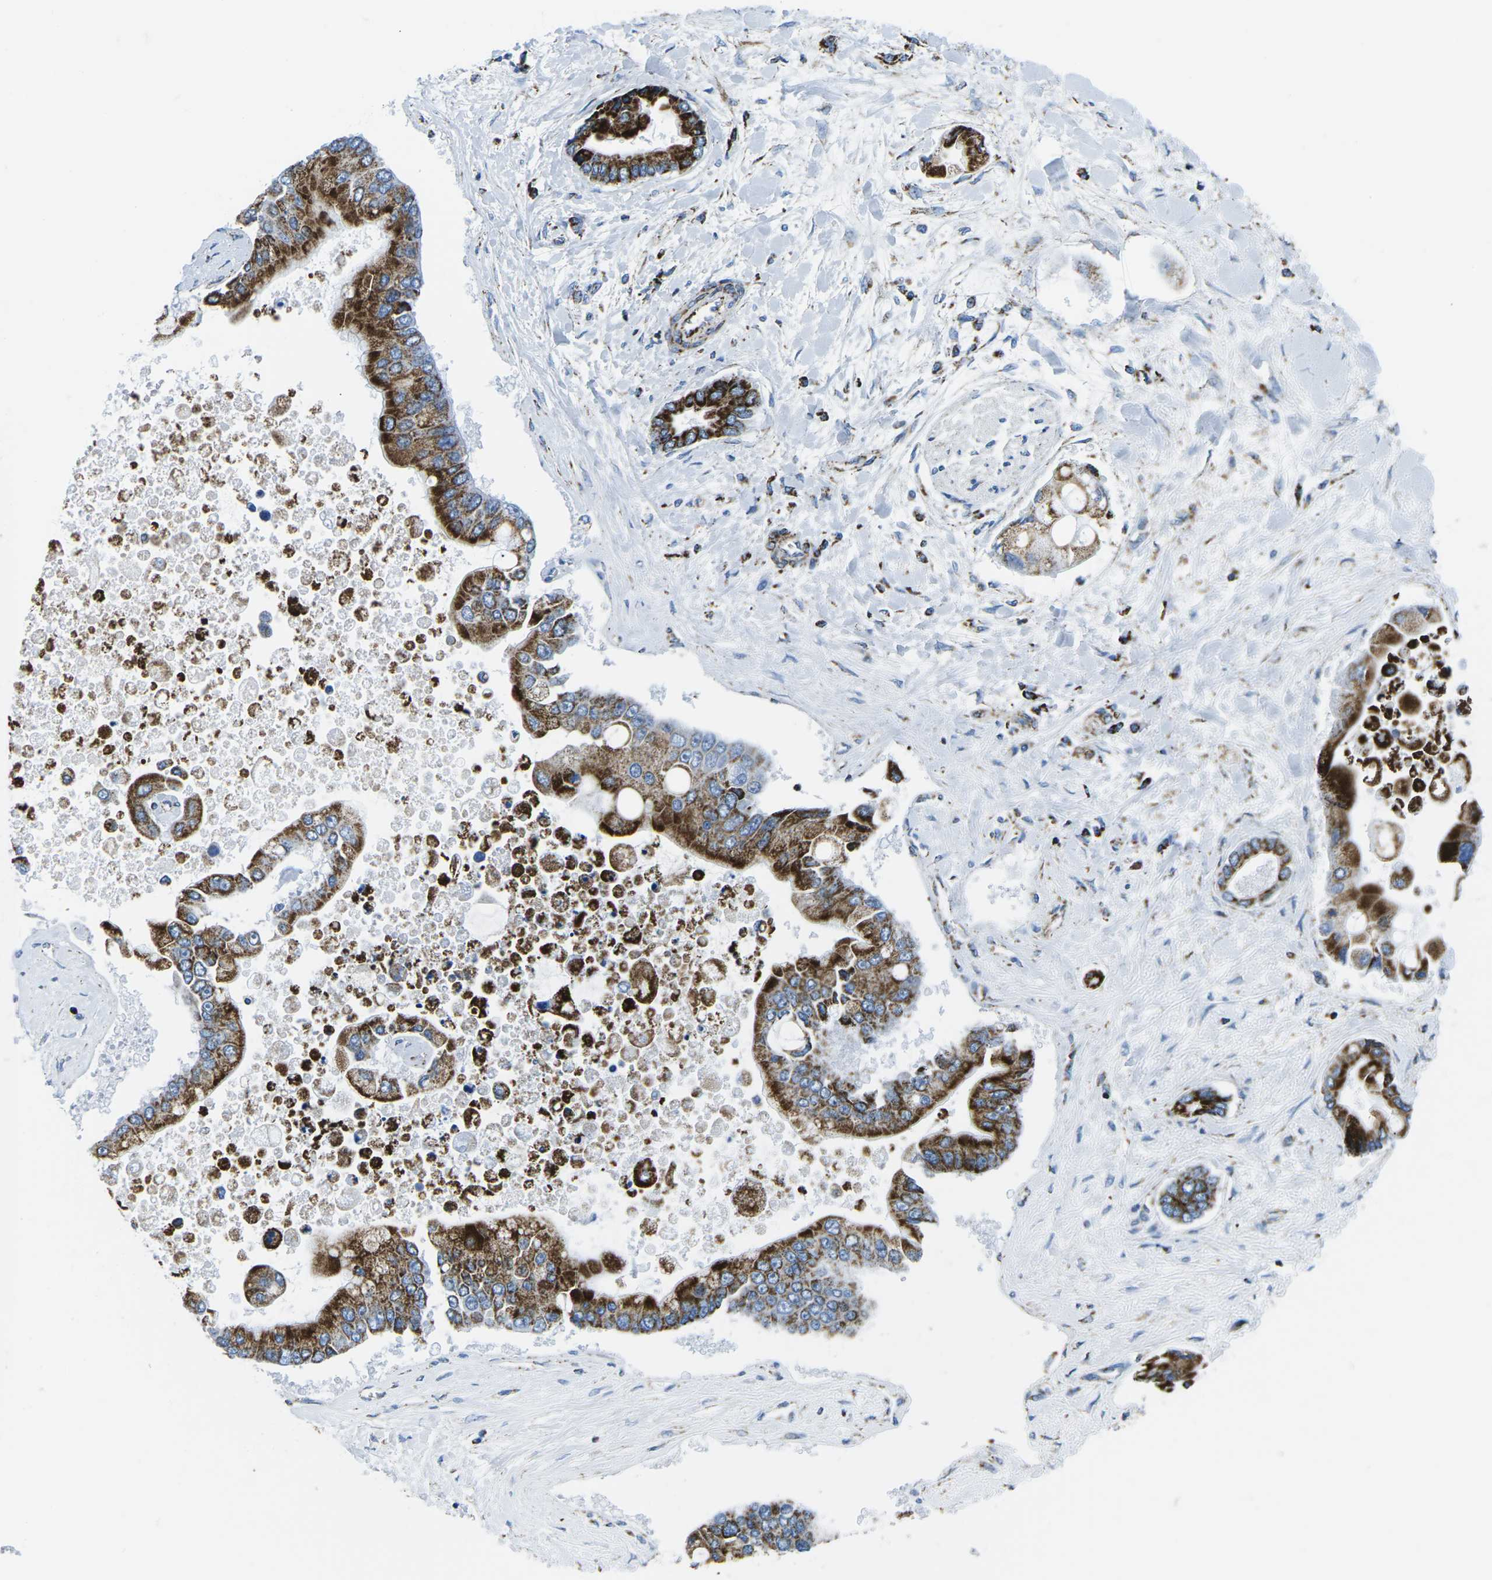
{"staining": {"intensity": "strong", "quantity": ">75%", "location": "cytoplasmic/membranous"}, "tissue": "liver cancer", "cell_type": "Tumor cells", "image_type": "cancer", "snomed": [{"axis": "morphology", "description": "Cholangiocarcinoma"}, {"axis": "topography", "description": "Liver"}], "caption": "There is high levels of strong cytoplasmic/membranous positivity in tumor cells of liver cholangiocarcinoma, as demonstrated by immunohistochemical staining (brown color).", "gene": "COX6C", "patient": {"sex": "male", "age": 50}}